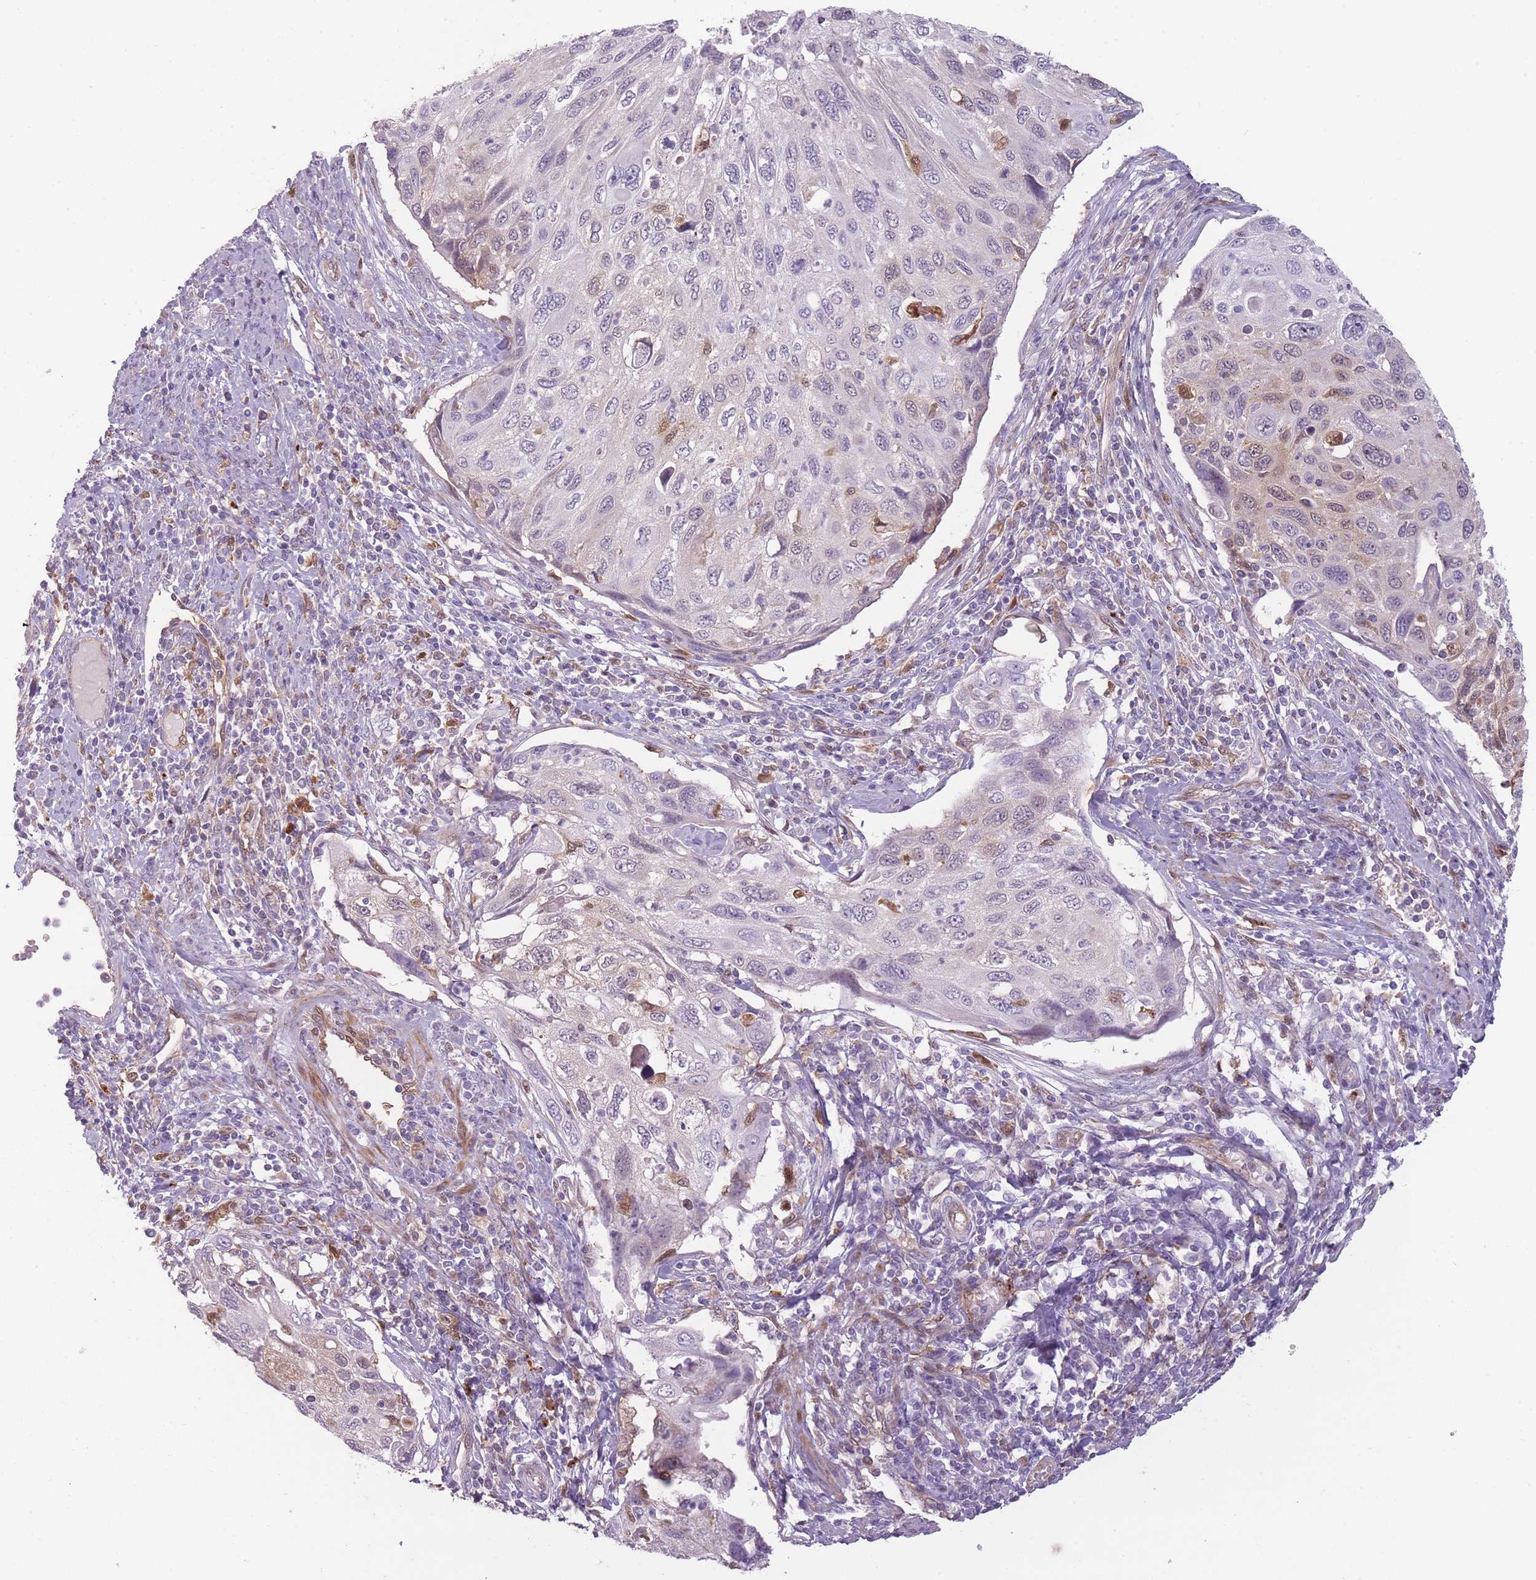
{"staining": {"intensity": "weak", "quantity": "<25%", "location": "cytoplasmic/membranous,nuclear"}, "tissue": "cervical cancer", "cell_type": "Tumor cells", "image_type": "cancer", "snomed": [{"axis": "morphology", "description": "Squamous cell carcinoma, NOS"}, {"axis": "topography", "description": "Cervix"}], "caption": "Cervical squamous cell carcinoma was stained to show a protein in brown. There is no significant positivity in tumor cells. (DAB immunohistochemistry, high magnification).", "gene": "LGALS9", "patient": {"sex": "female", "age": 70}}